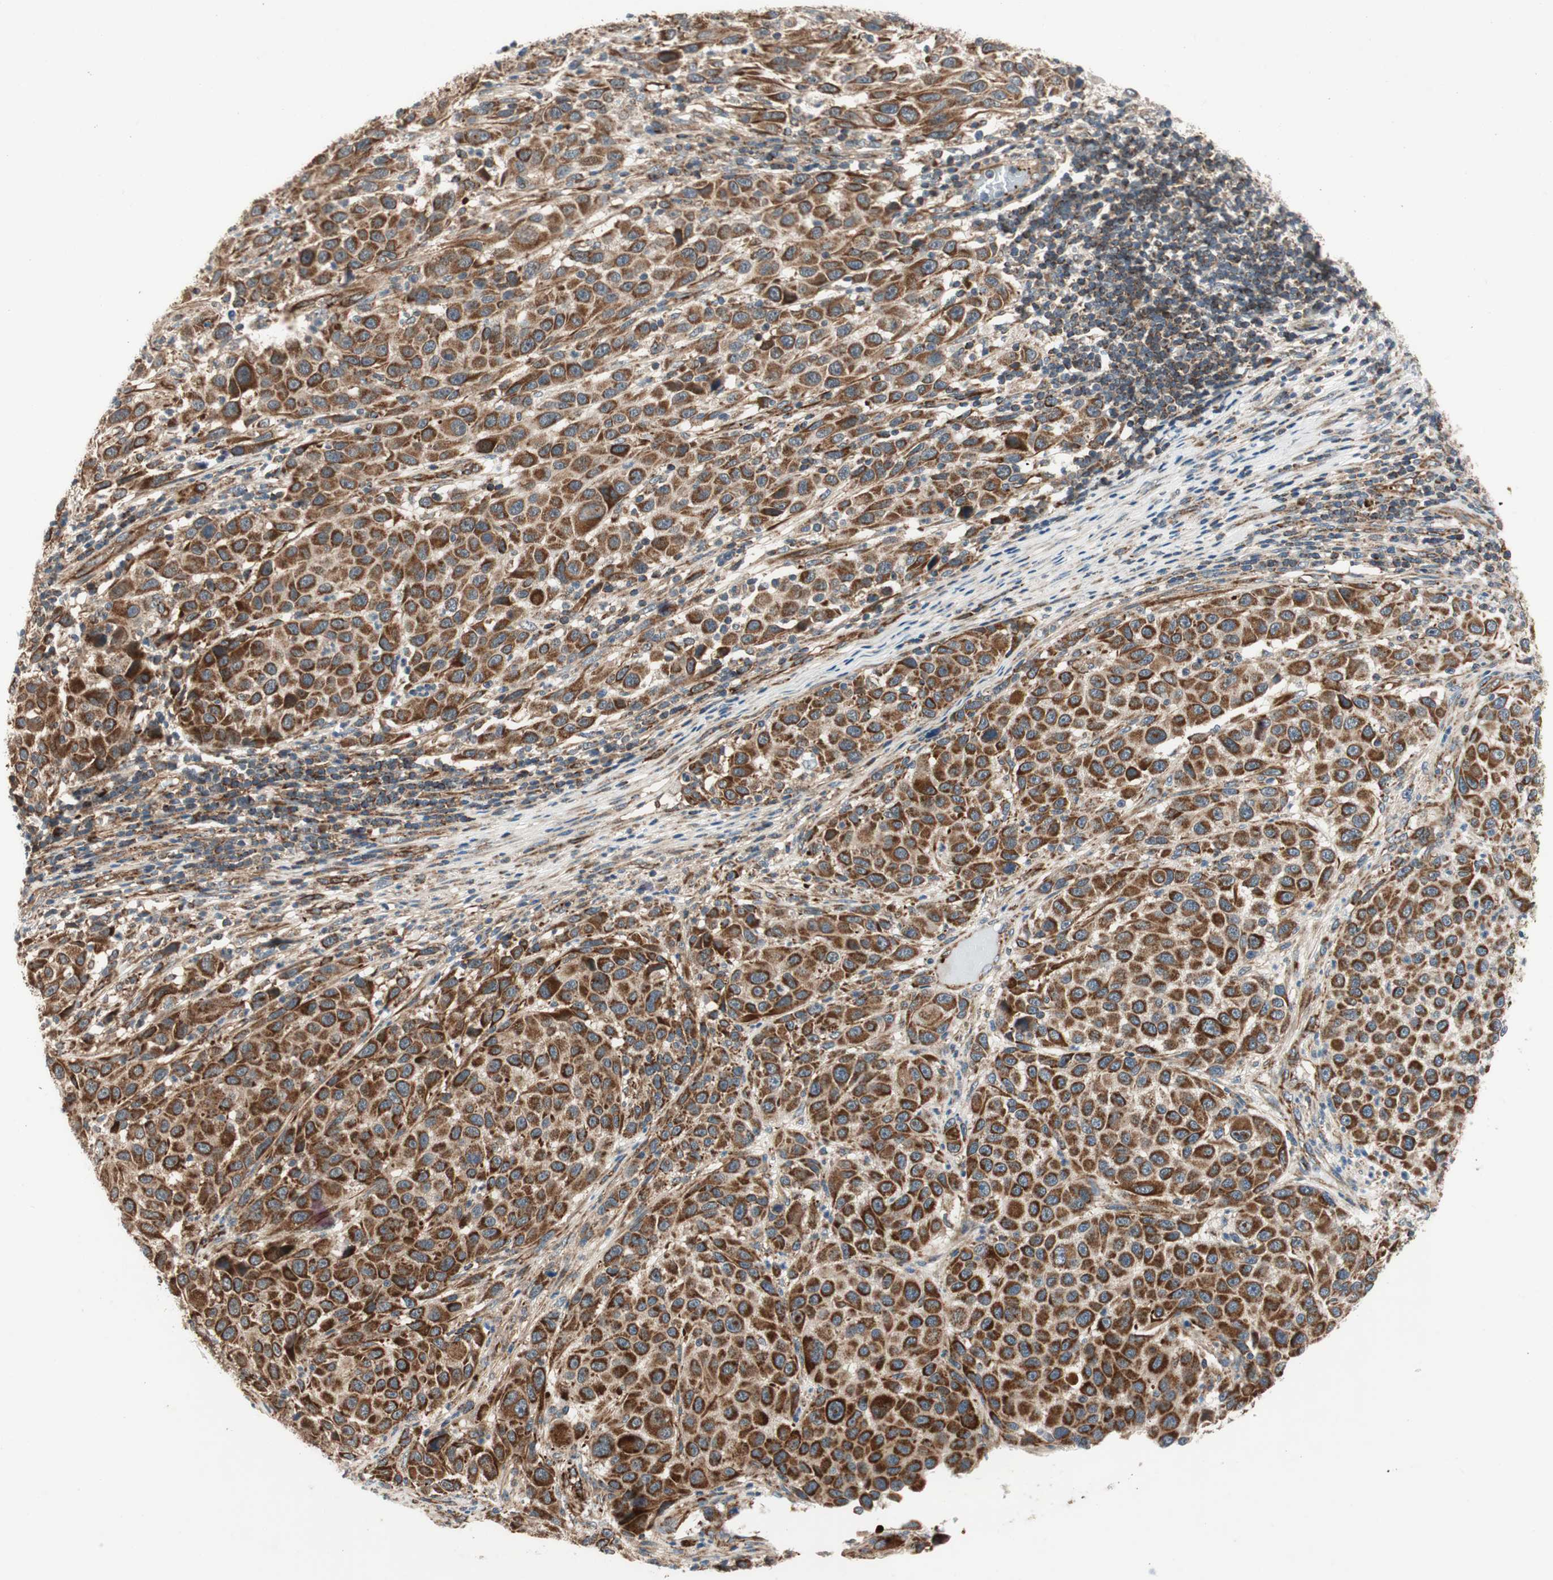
{"staining": {"intensity": "strong", "quantity": ">75%", "location": "cytoplasmic/membranous"}, "tissue": "melanoma", "cell_type": "Tumor cells", "image_type": "cancer", "snomed": [{"axis": "morphology", "description": "Malignant melanoma, Metastatic site"}, {"axis": "topography", "description": "Lymph node"}], "caption": "Immunohistochemical staining of human melanoma displays strong cytoplasmic/membranous protein staining in about >75% of tumor cells.", "gene": "AKAP1", "patient": {"sex": "male", "age": 61}}